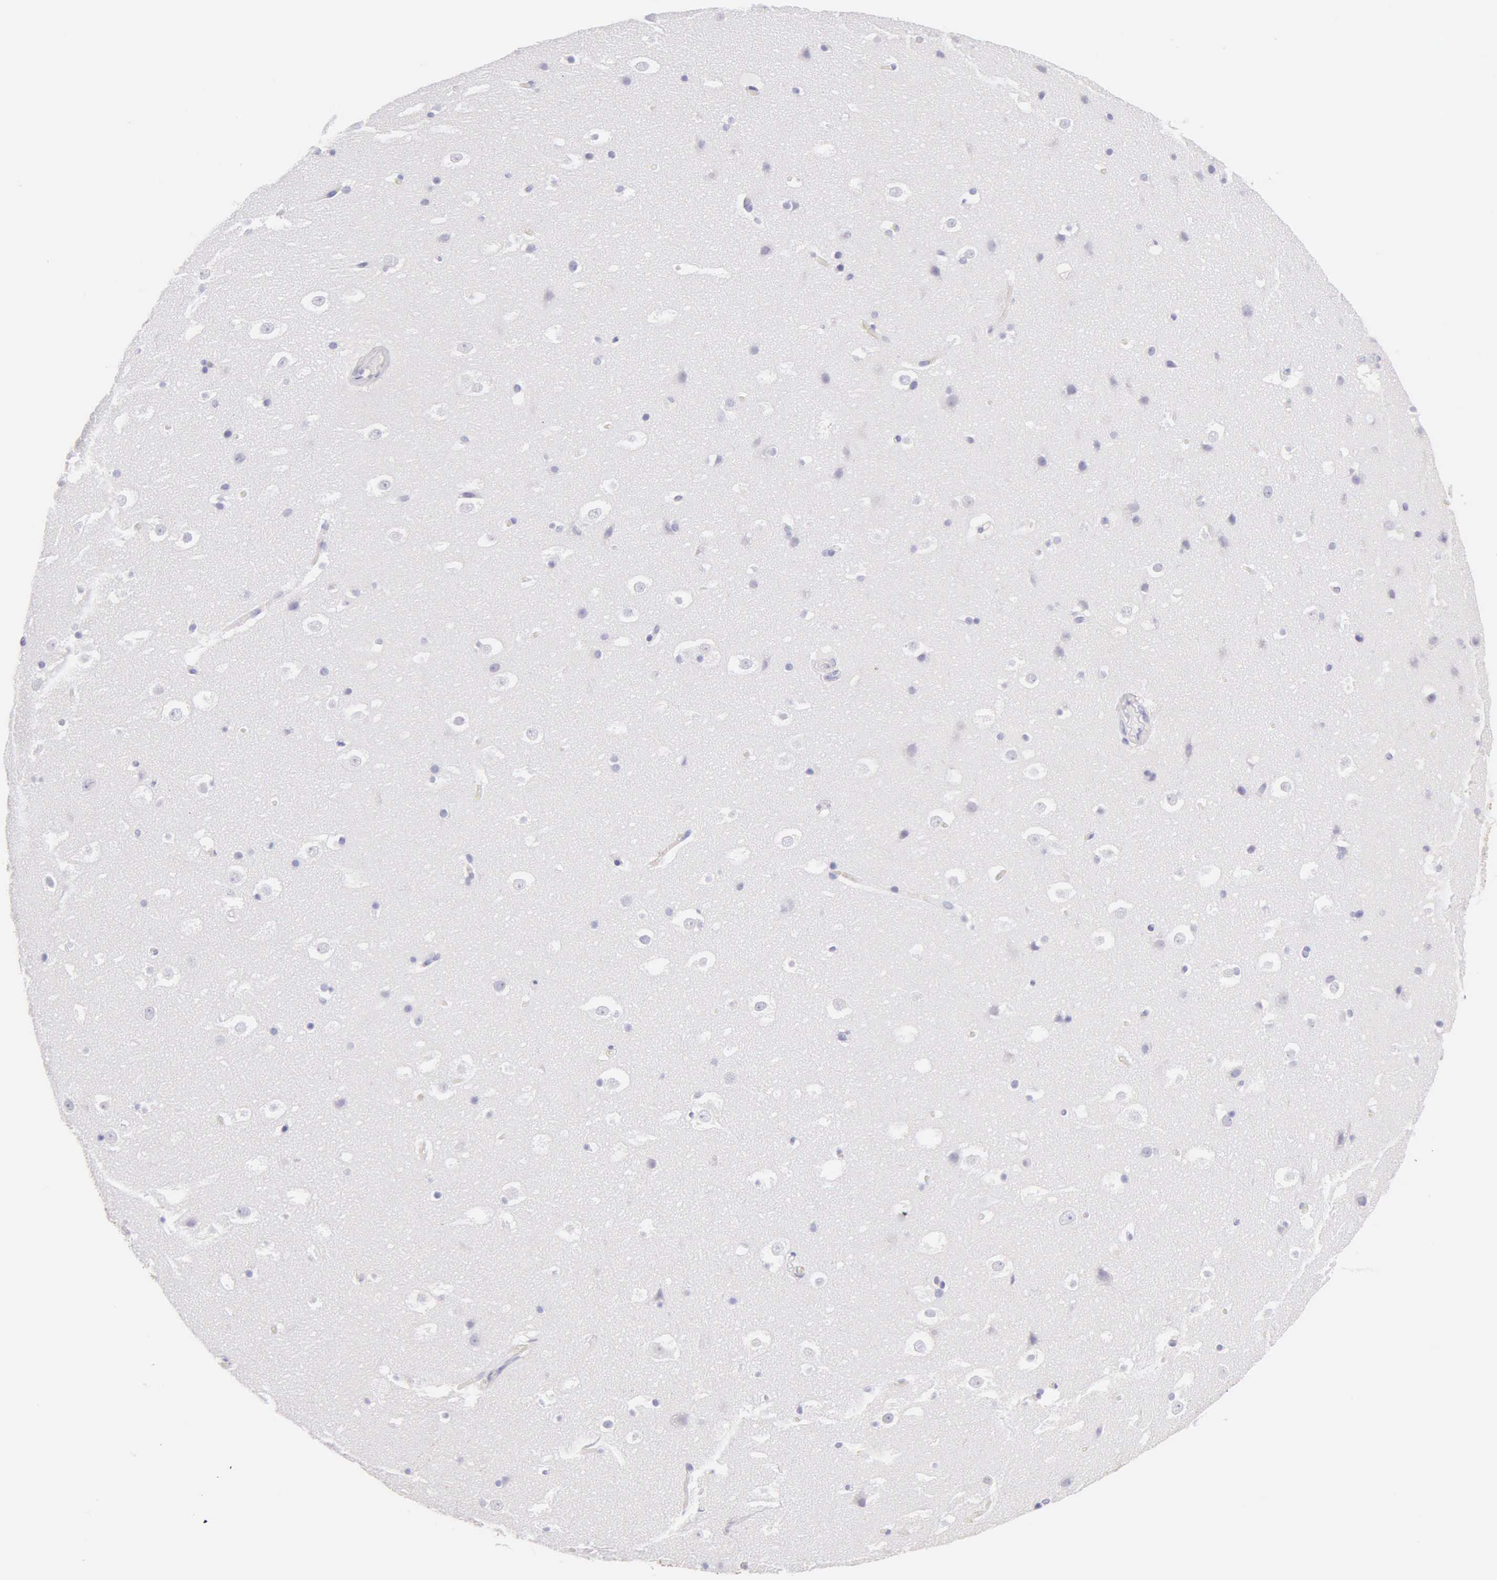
{"staining": {"intensity": "negative", "quantity": "none", "location": "none"}, "tissue": "hippocampus", "cell_type": "Glial cells", "image_type": "normal", "snomed": [{"axis": "morphology", "description": "Normal tissue, NOS"}, {"axis": "topography", "description": "Hippocampus"}], "caption": "This is a image of IHC staining of unremarkable hippocampus, which shows no expression in glial cells.", "gene": "KRT14", "patient": {"sex": "male", "age": 45}}